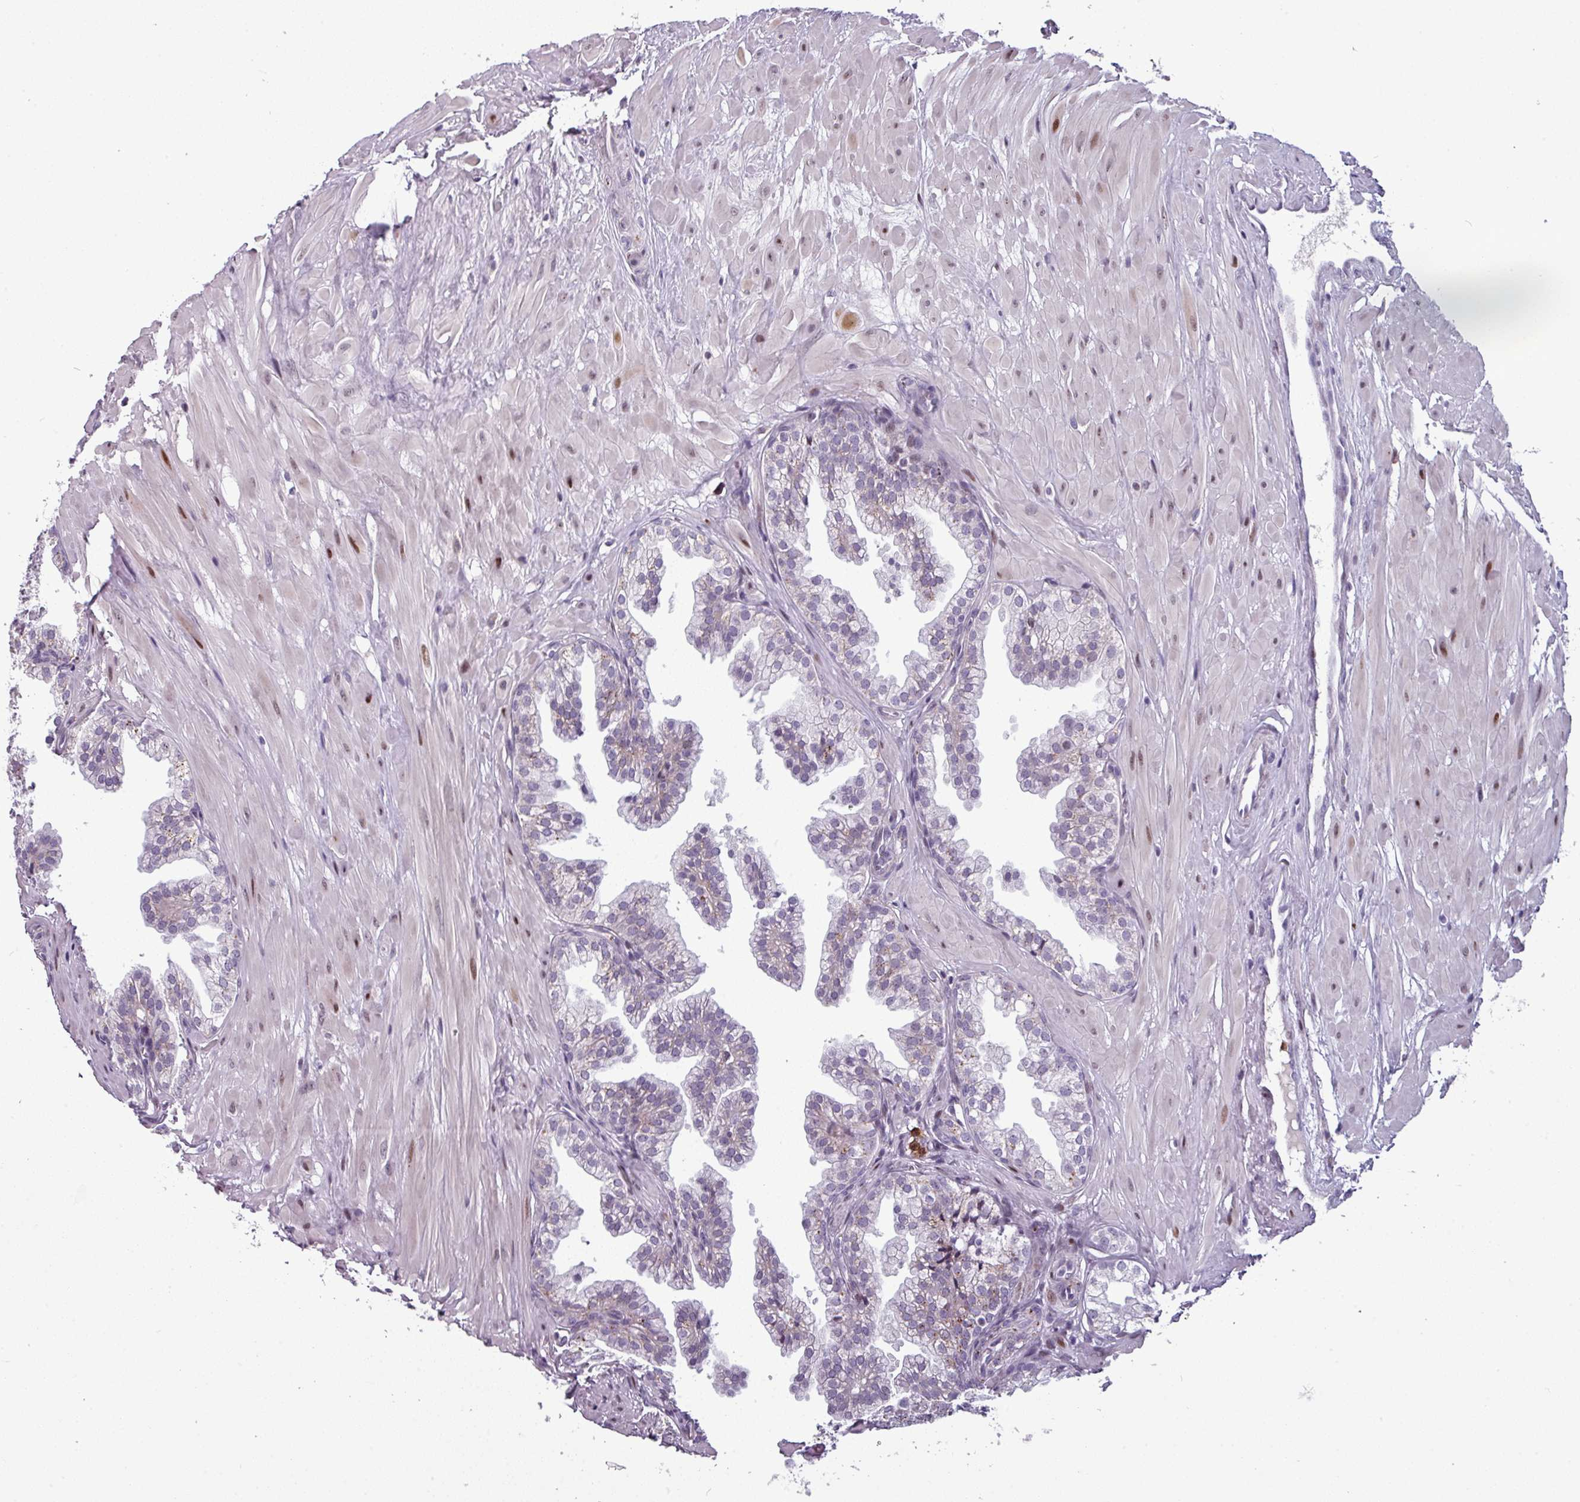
{"staining": {"intensity": "strong", "quantity": "25%-75%", "location": "cytoplasmic/membranous"}, "tissue": "prostate", "cell_type": "Glandular cells", "image_type": "normal", "snomed": [{"axis": "morphology", "description": "Normal tissue, NOS"}, {"axis": "topography", "description": "Prostate"}, {"axis": "topography", "description": "Peripheral nerve tissue"}], "caption": "Brown immunohistochemical staining in normal human prostate exhibits strong cytoplasmic/membranous positivity in about 25%-75% of glandular cells.", "gene": "TMEFF1", "patient": {"sex": "male", "age": 55}}